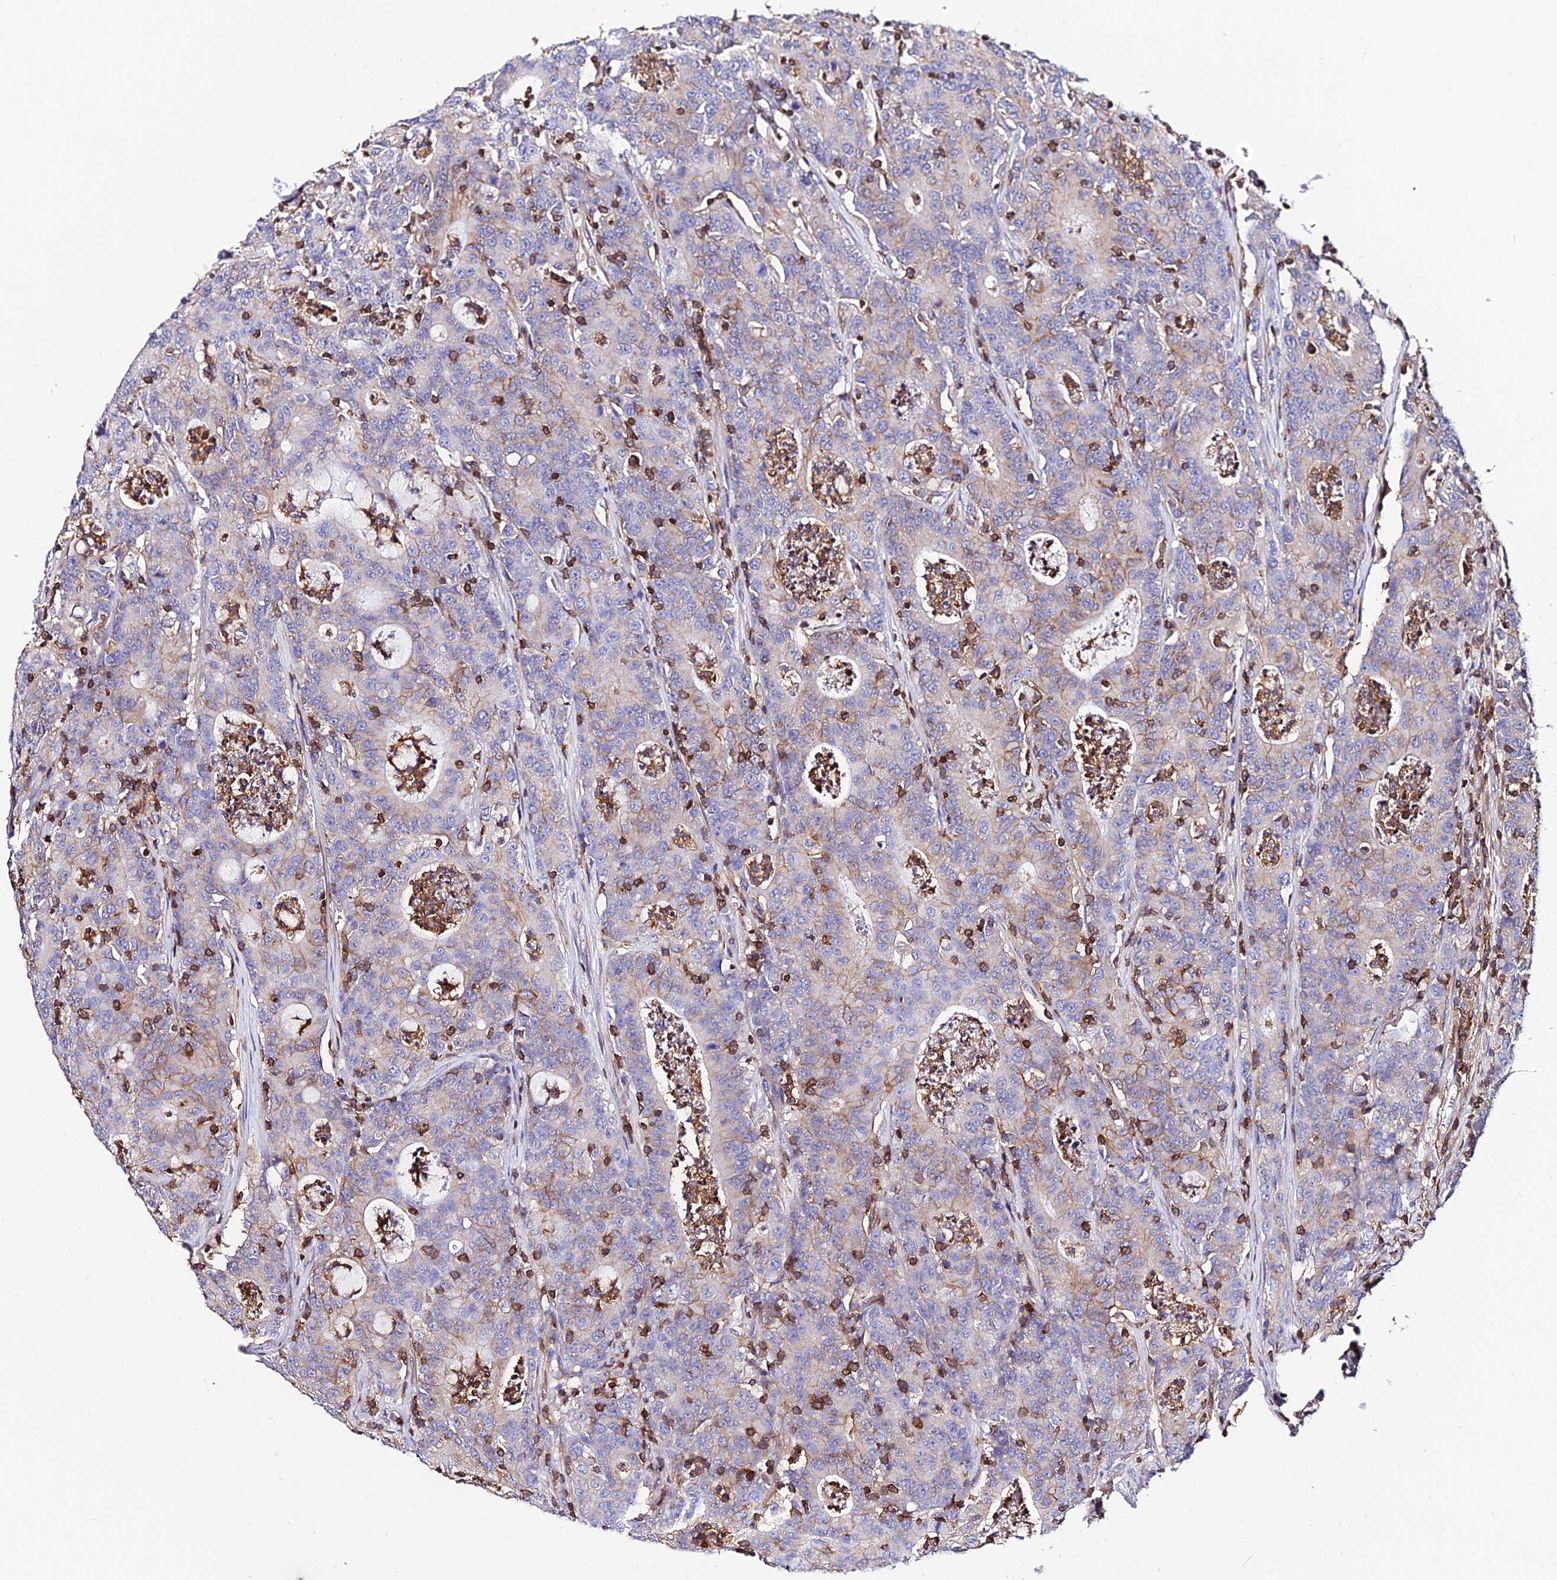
{"staining": {"intensity": "weak", "quantity": "25%-75%", "location": "cytoplasmic/membranous"}, "tissue": "colorectal cancer", "cell_type": "Tumor cells", "image_type": "cancer", "snomed": [{"axis": "morphology", "description": "Adenocarcinoma, NOS"}, {"axis": "topography", "description": "Colon"}], "caption": "The immunohistochemical stain shows weak cytoplasmic/membranous positivity in tumor cells of colorectal cancer tissue.", "gene": "CSRP1", "patient": {"sex": "male", "age": 83}}